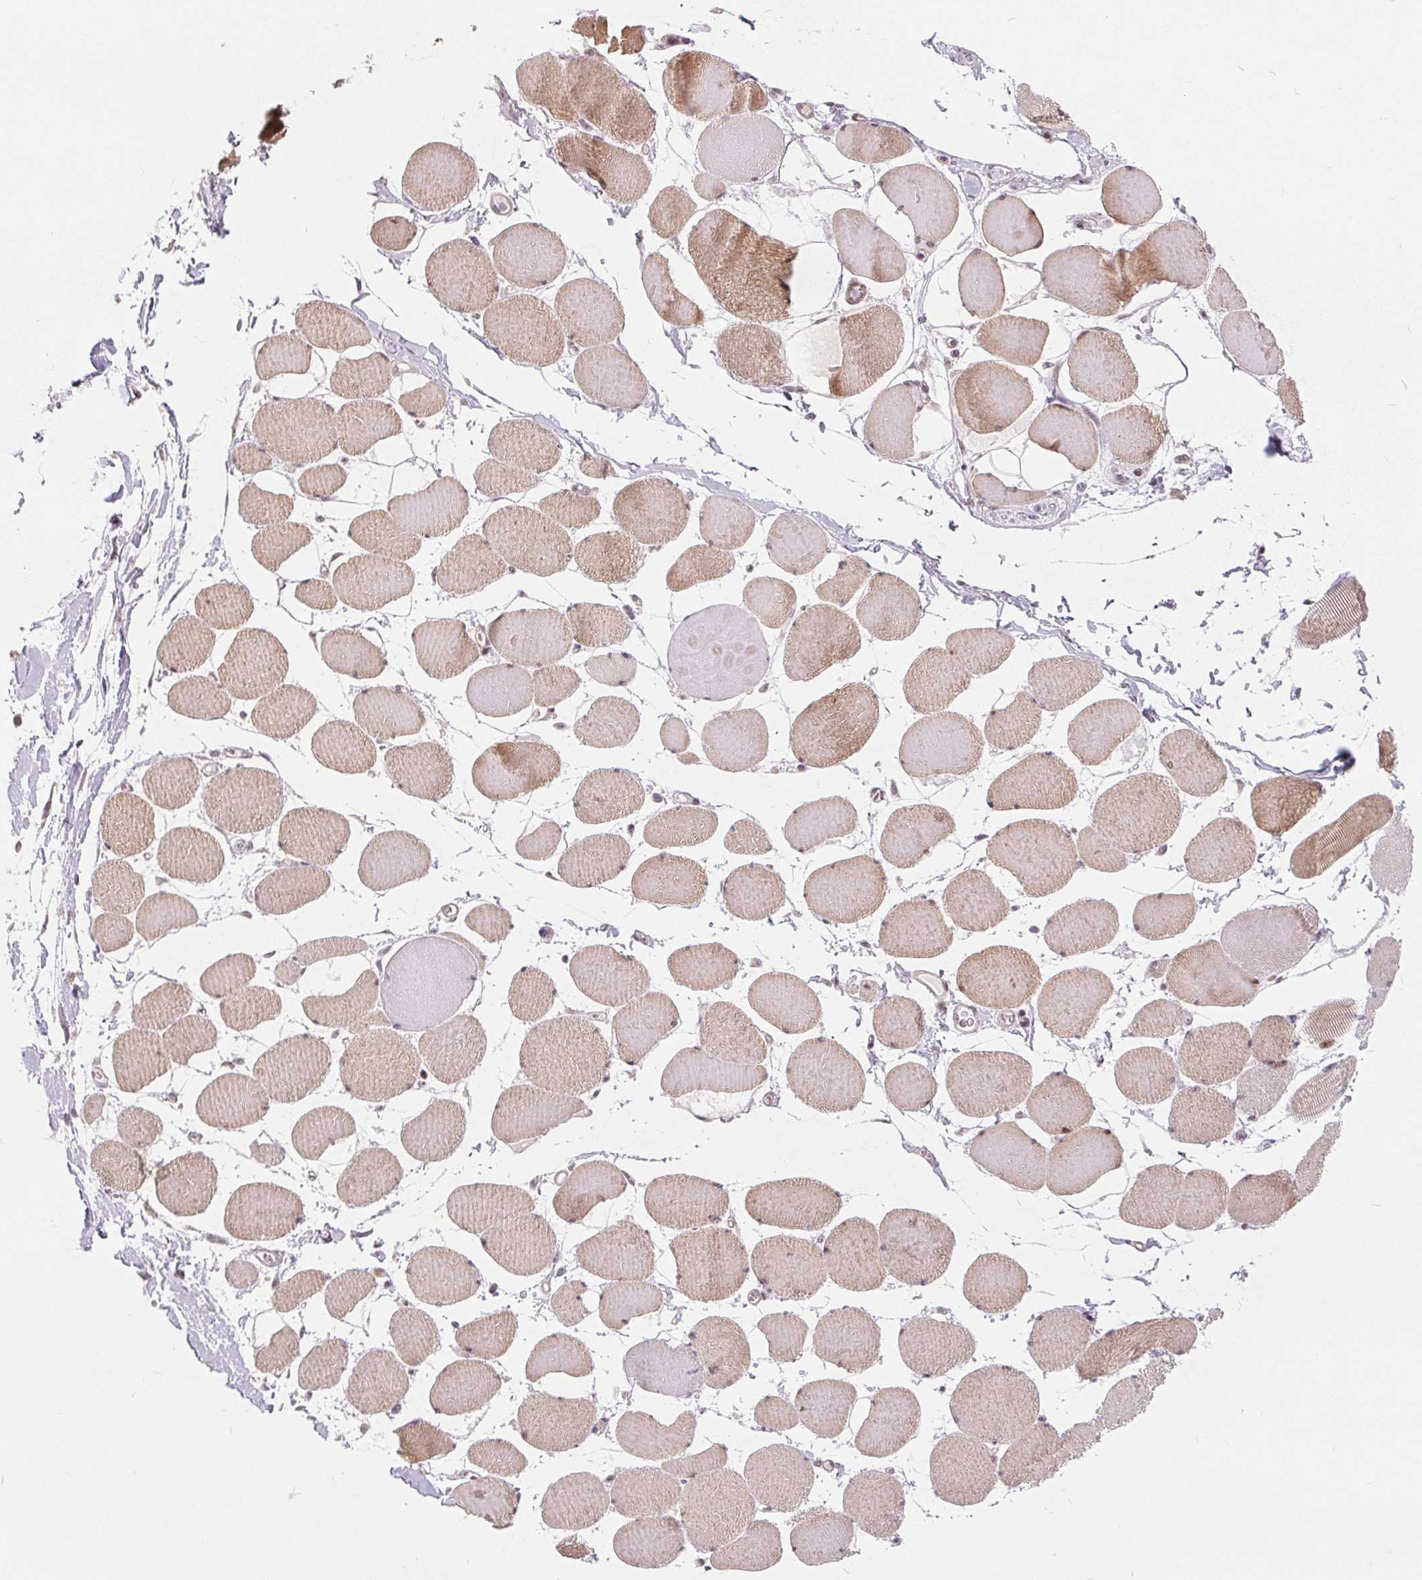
{"staining": {"intensity": "moderate", "quantity": "25%-75%", "location": "cytoplasmic/membranous,nuclear"}, "tissue": "skeletal muscle", "cell_type": "Myocytes", "image_type": "normal", "snomed": [{"axis": "morphology", "description": "Normal tissue, NOS"}, {"axis": "topography", "description": "Skeletal muscle"}], "caption": "IHC of benign human skeletal muscle displays medium levels of moderate cytoplasmic/membranous,nuclear positivity in about 25%-75% of myocytes.", "gene": "NRG2", "patient": {"sex": "female", "age": 75}}